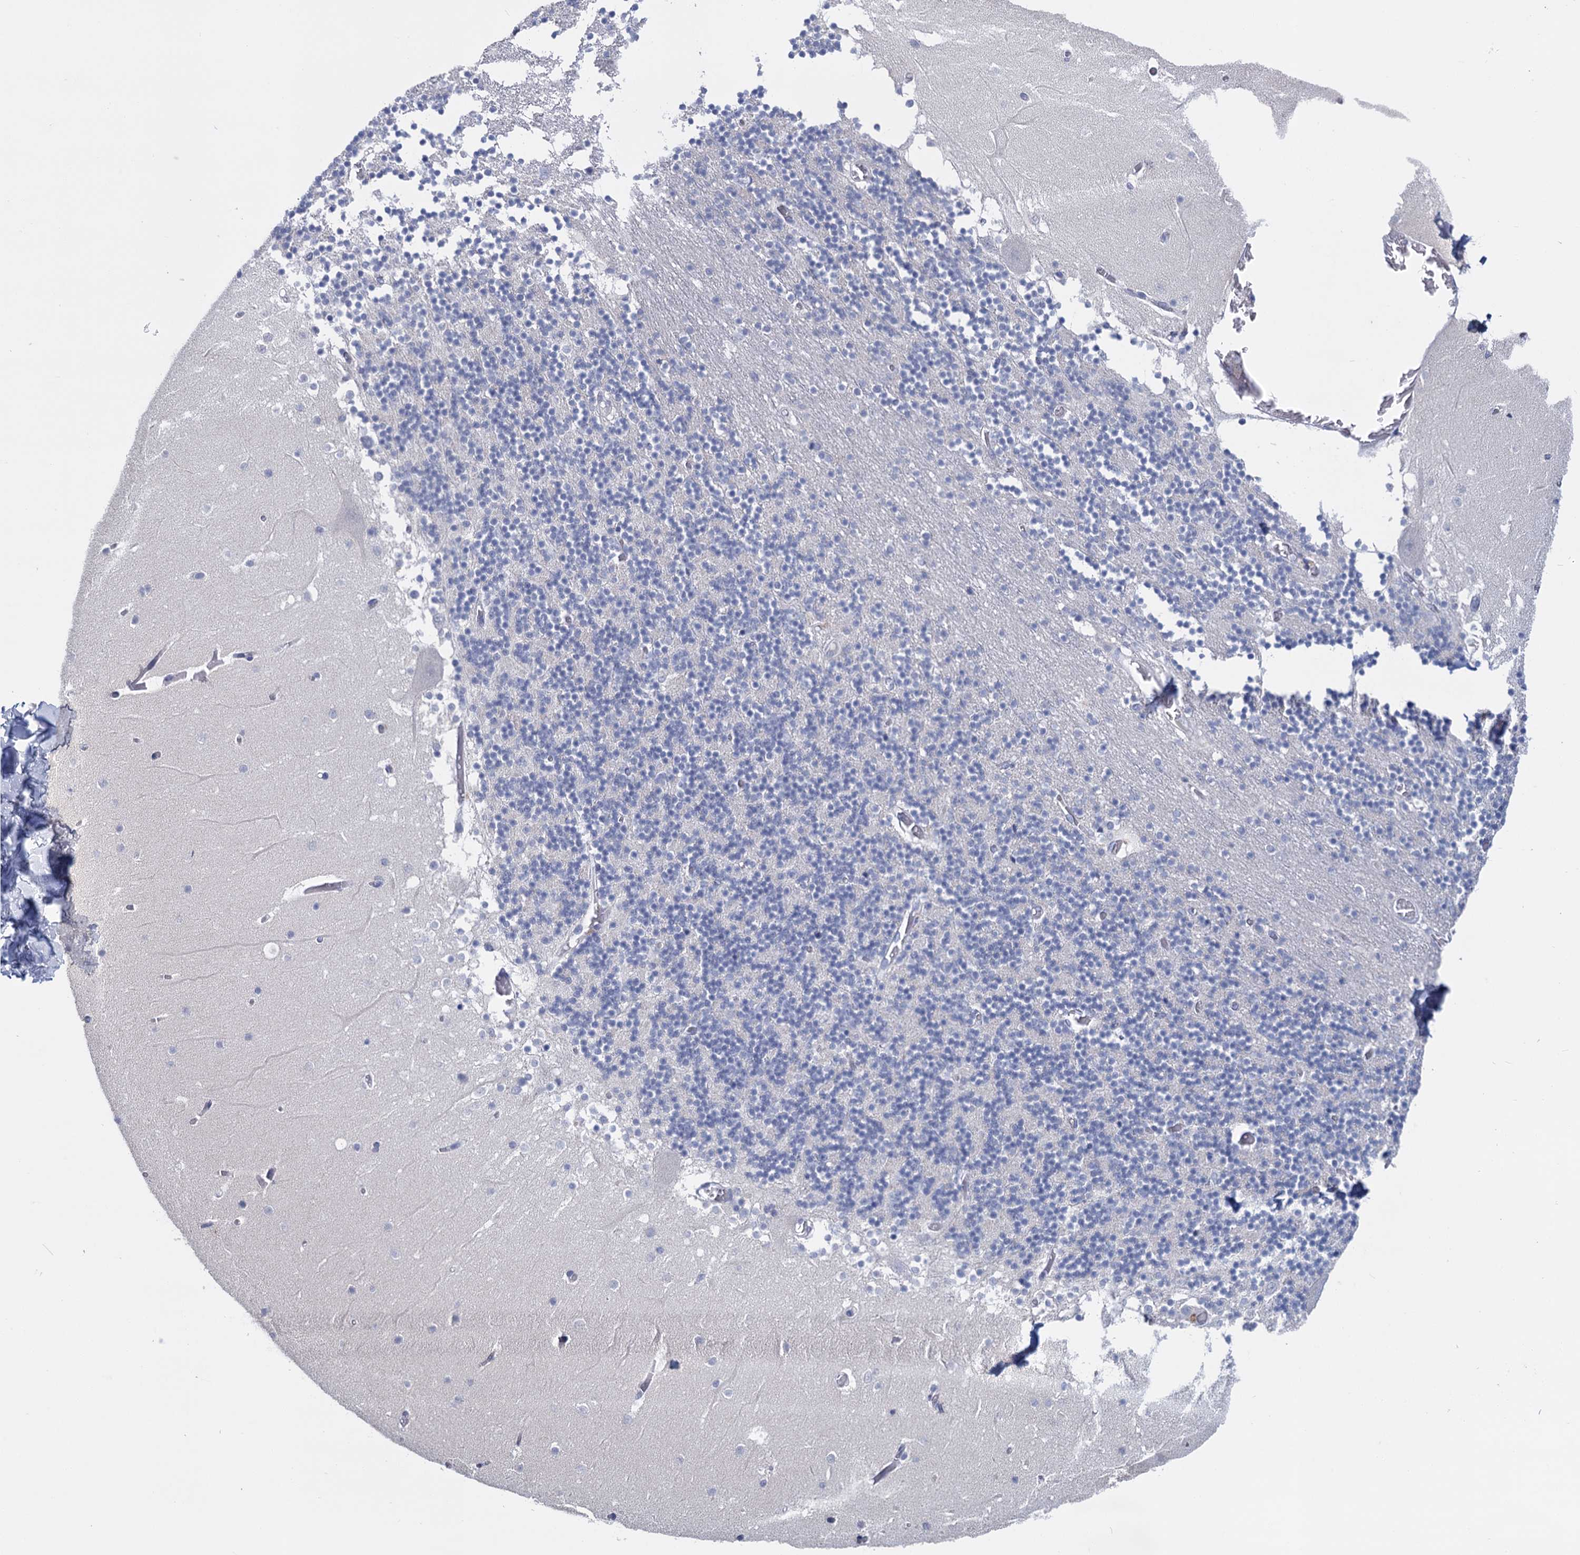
{"staining": {"intensity": "negative", "quantity": "none", "location": "none"}, "tissue": "cerebellum", "cell_type": "Cells in granular layer", "image_type": "normal", "snomed": [{"axis": "morphology", "description": "Normal tissue, NOS"}, {"axis": "topography", "description": "Cerebellum"}], "caption": "Immunohistochemical staining of normal human cerebellum demonstrates no significant staining in cells in granular layer.", "gene": "SFN", "patient": {"sex": "female", "age": 28}}